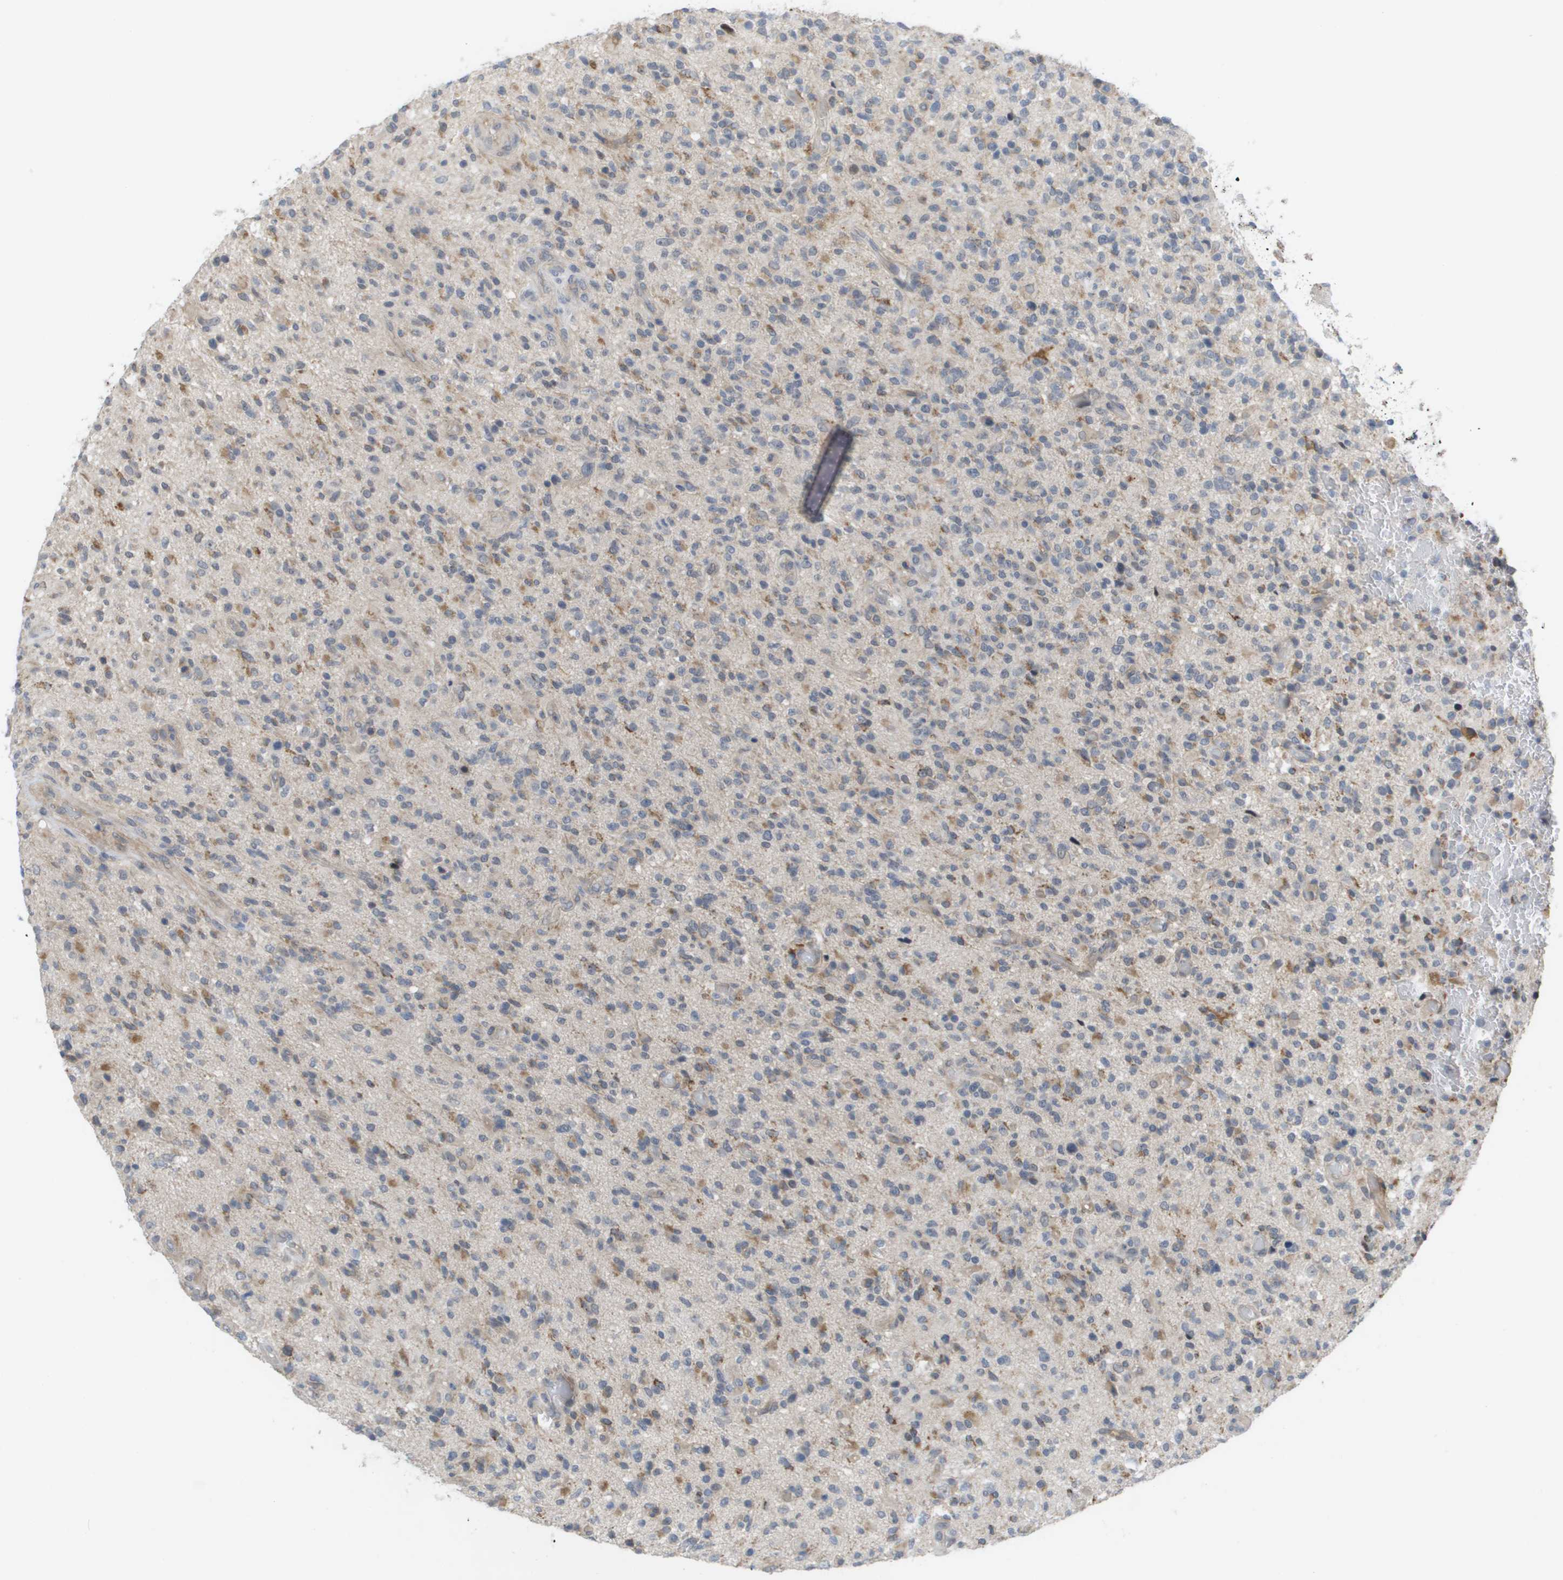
{"staining": {"intensity": "weak", "quantity": "25%-75%", "location": "cytoplasmic/membranous"}, "tissue": "glioma", "cell_type": "Tumor cells", "image_type": "cancer", "snomed": [{"axis": "morphology", "description": "Glioma, malignant, High grade"}, {"axis": "topography", "description": "Brain"}], "caption": "Protein analysis of high-grade glioma (malignant) tissue shows weak cytoplasmic/membranous staining in approximately 25%-75% of tumor cells.", "gene": "MTARC2", "patient": {"sex": "male", "age": 71}}